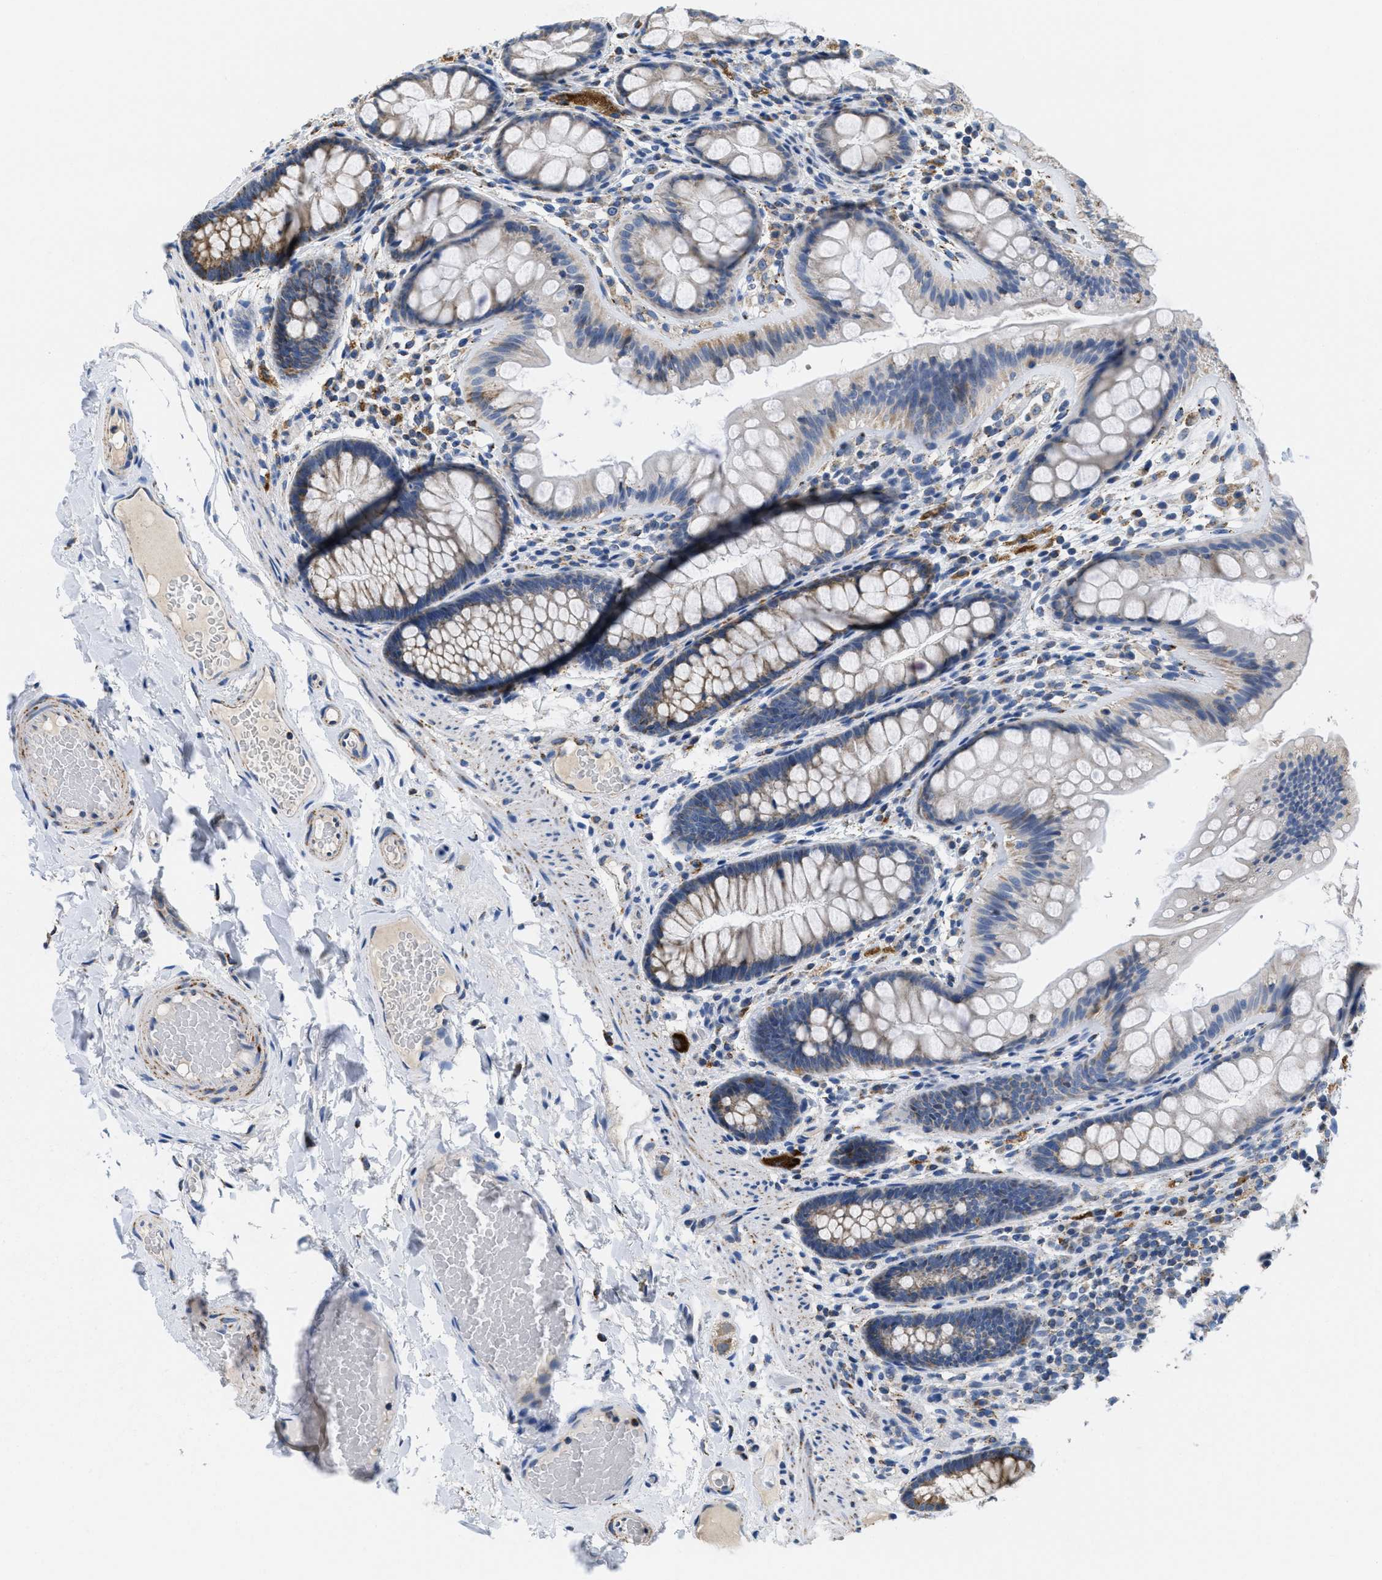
{"staining": {"intensity": "weak", "quantity": ">75%", "location": "cytoplasmic/membranous"}, "tissue": "colon", "cell_type": "Endothelial cells", "image_type": "normal", "snomed": [{"axis": "morphology", "description": "Normal tissue, NOS"}, {"axis": "topography", "description": "Colon"}], "caption": "Benign colon was stained to show a protein in brown. There is low levels of weak cytoplasmic/membranous positivity in approximately >75% of endothelial cells. (IHC, brightfield microscopy, high magnification).", "gene": "KCNJ5", "patient": {"sex": "female", "age": 56}}